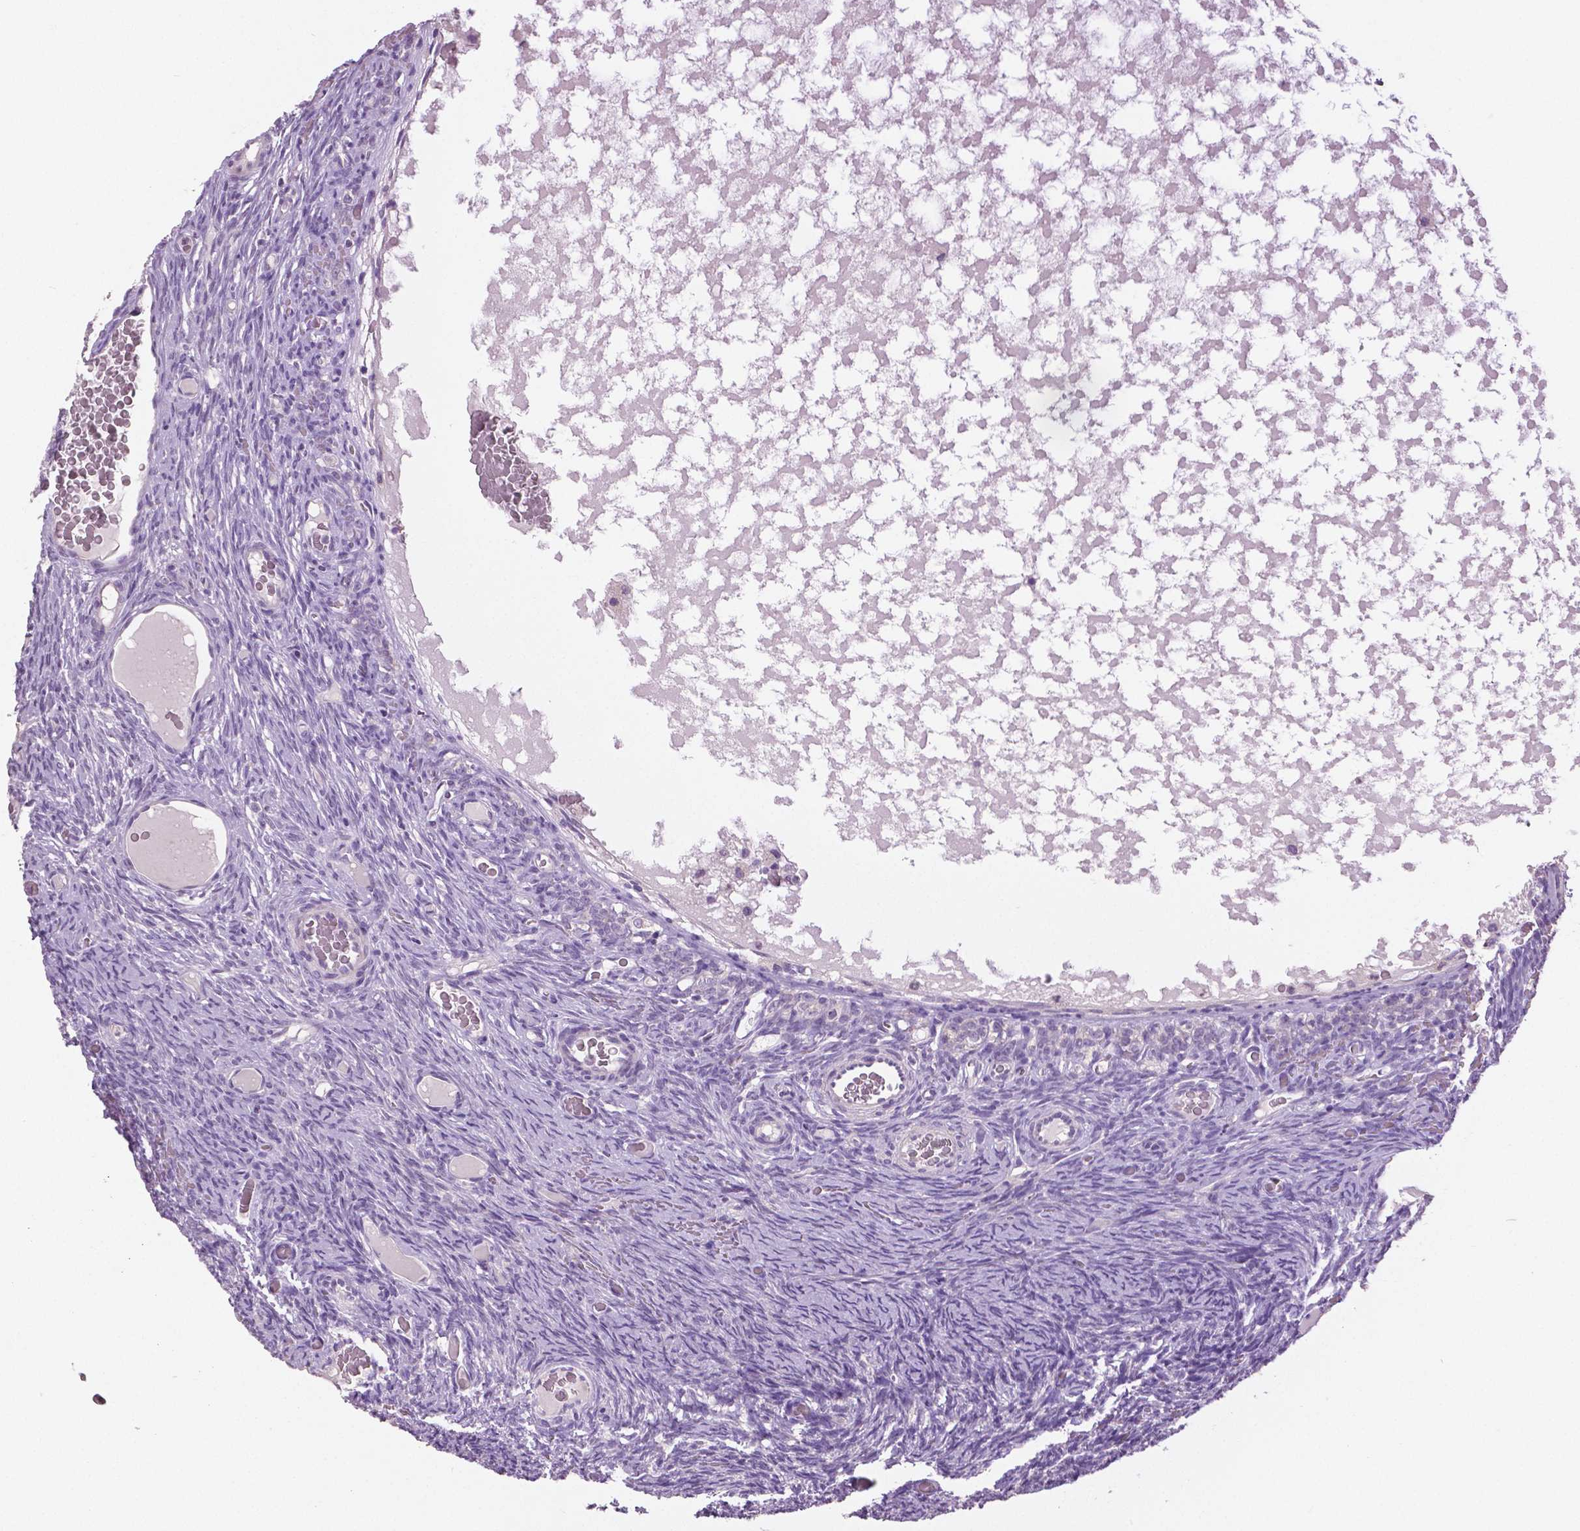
{"staining": {"intensity": "negative", "quantity": "none", "location": "none"}, "tissue": "ovary", "cell_type": "Follicle cells", "image_type": "normal", "snomed": [{"axis": "morphology", "description": "Normal tissue, NOS"}, {"axis": "topography", "description": "Ovary"}], "caption": "Ovary stained for a protein using immunohistochemistry reveals no staining follicle cells.", "gene": "DNAH12", "patient": {"sex": "female", "age": 34}}